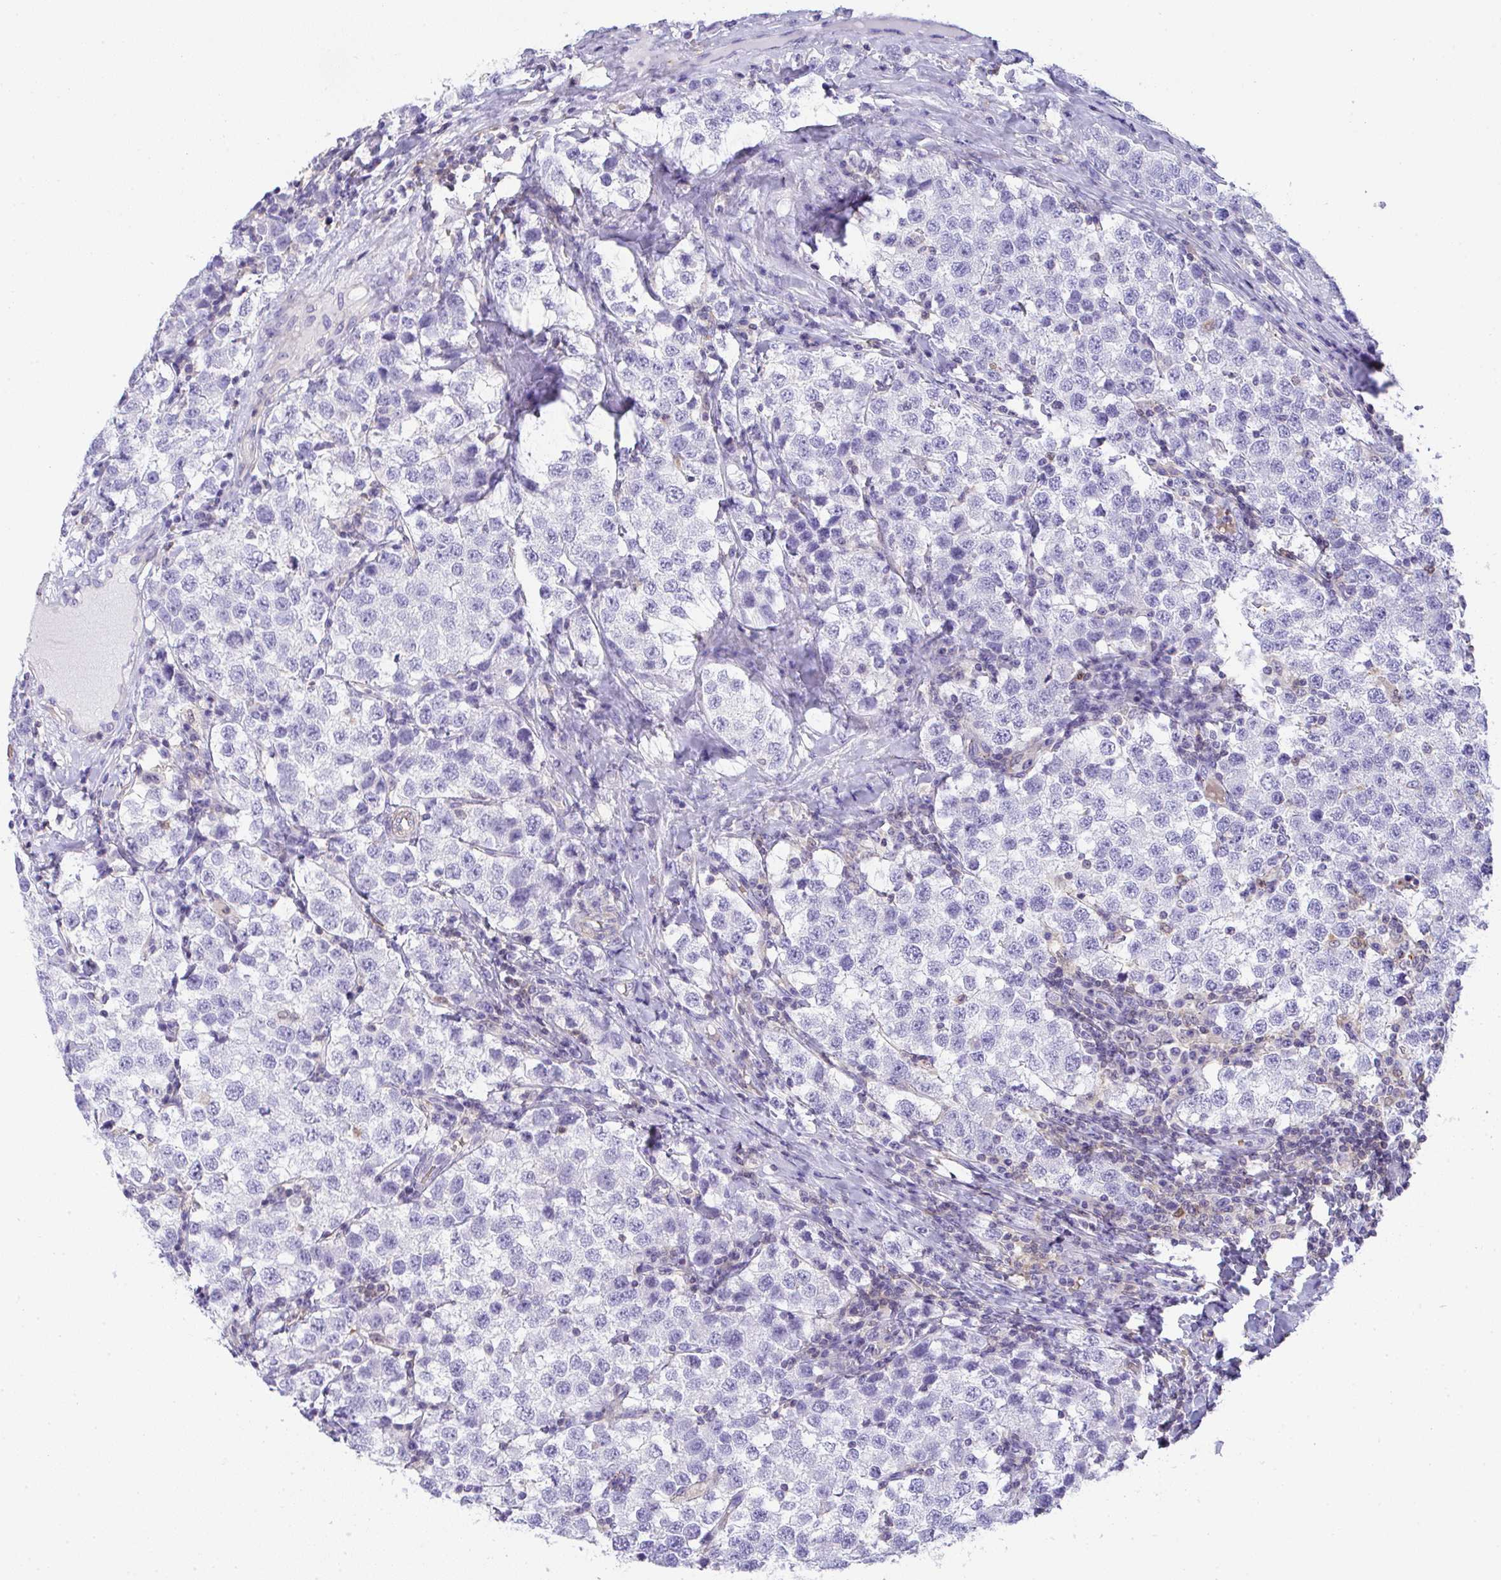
{"staining": {"intensity": "negative", "quantity": "none", "location": "none"}, "tissue": "testis cancer", "cell_type": "Tumor cells", "image_type": "cancer", "snomed": [{"axis": "morphology", "description": "Seminoma, NOS"}, {"axis": "topography", "description": "Testis"}], "caption": "A histopathology image of testis cancer (seminoma) stained for a protein shows no brown staining in tumor cells.", "gene": "TNFAIP8", "patient": {"sex": "male", "age": 34}}